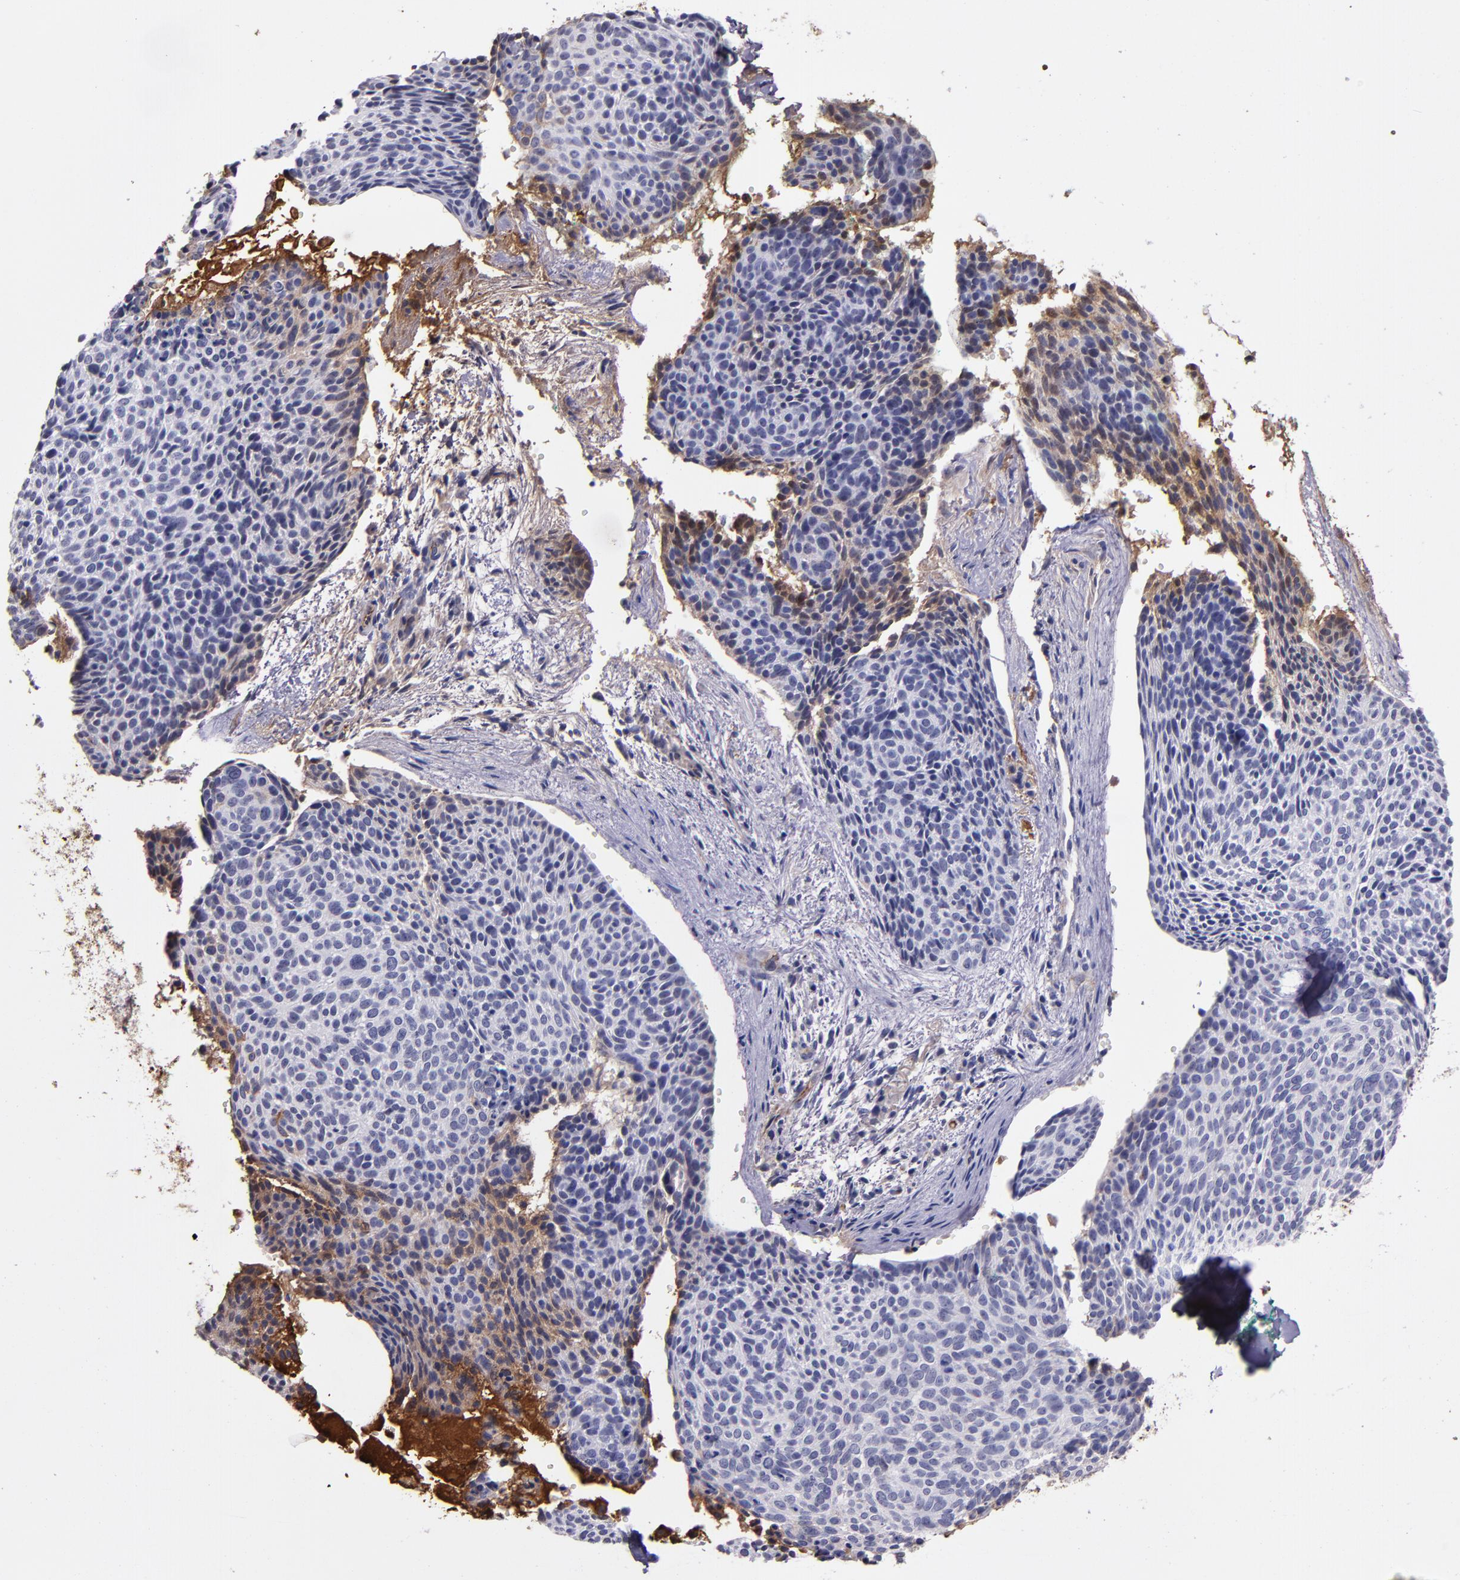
{"staining": {"intensity": "weak", "quantity": "<25%", "location": "cytoplasmic/membranous"}, "tissue": "skin cancer", "cell_type": "Tumor cells", "image_type": "cancer", "snomed": [{"axis": "morphology", "description": "Normal tissue, NOS"}, {"axis": "morphology", "description": "Basal cell carcinoma"}, {"axis": "topography", "description": "Skin"}], "caption": "IHC histopathology image of neoplastic tissue: human skin cancer stained with DAB demonstrates no significant protein expression in tumor cells. (Brightfield microscopy of DAB IHC at high magnification).", "gene": "A2M", "patient": {"sex": "female", "age": 57}}